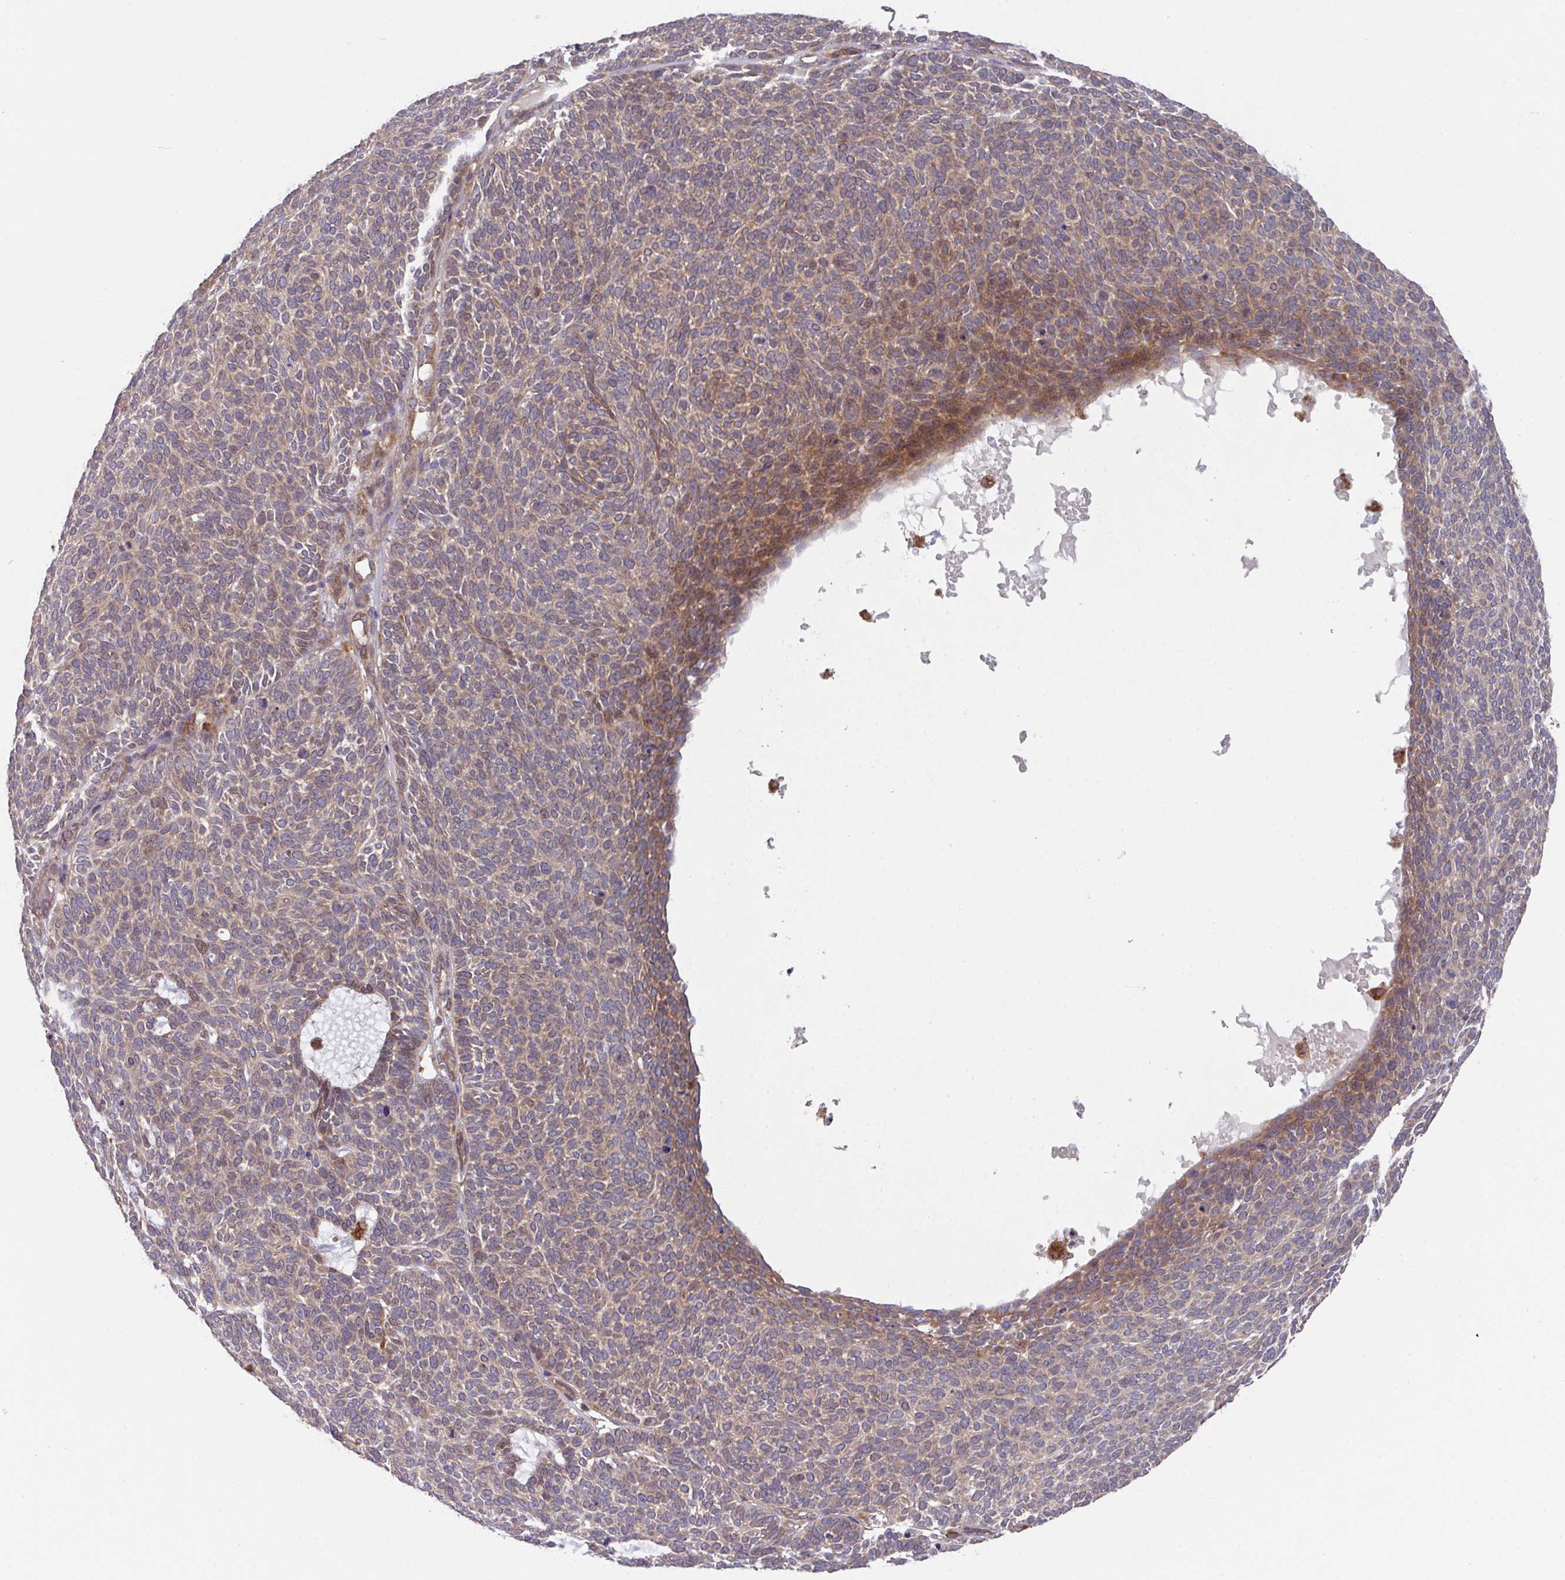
{"staining": {"intensity": "moderate", "quantity": "25%-75%", "location": "cytoplasmic/membranous"}, "tissue": "skin cancer", "cell_type": "Tumor cells", "image_type": "cancer", "snomed": [{"axis": "morphology", "description": "Squamous cell carcinoma, NOS"}, {"axis": "topography", "description": "Skin"}], "caption": "A medium amount of moderate cytoplasmic/membranous staining is appreciated in about 25%-75% of tumor cells in skin cancer (squamous cell carcinoma) tissue. Using DAB (3,3'-diaminobenzidine) (brown) and hematoxylin (blue) stains, captured at high magnification using brightfield microscopy.", "gene": "TRIM14", "patient": {"sex": "female", "age": 90}}